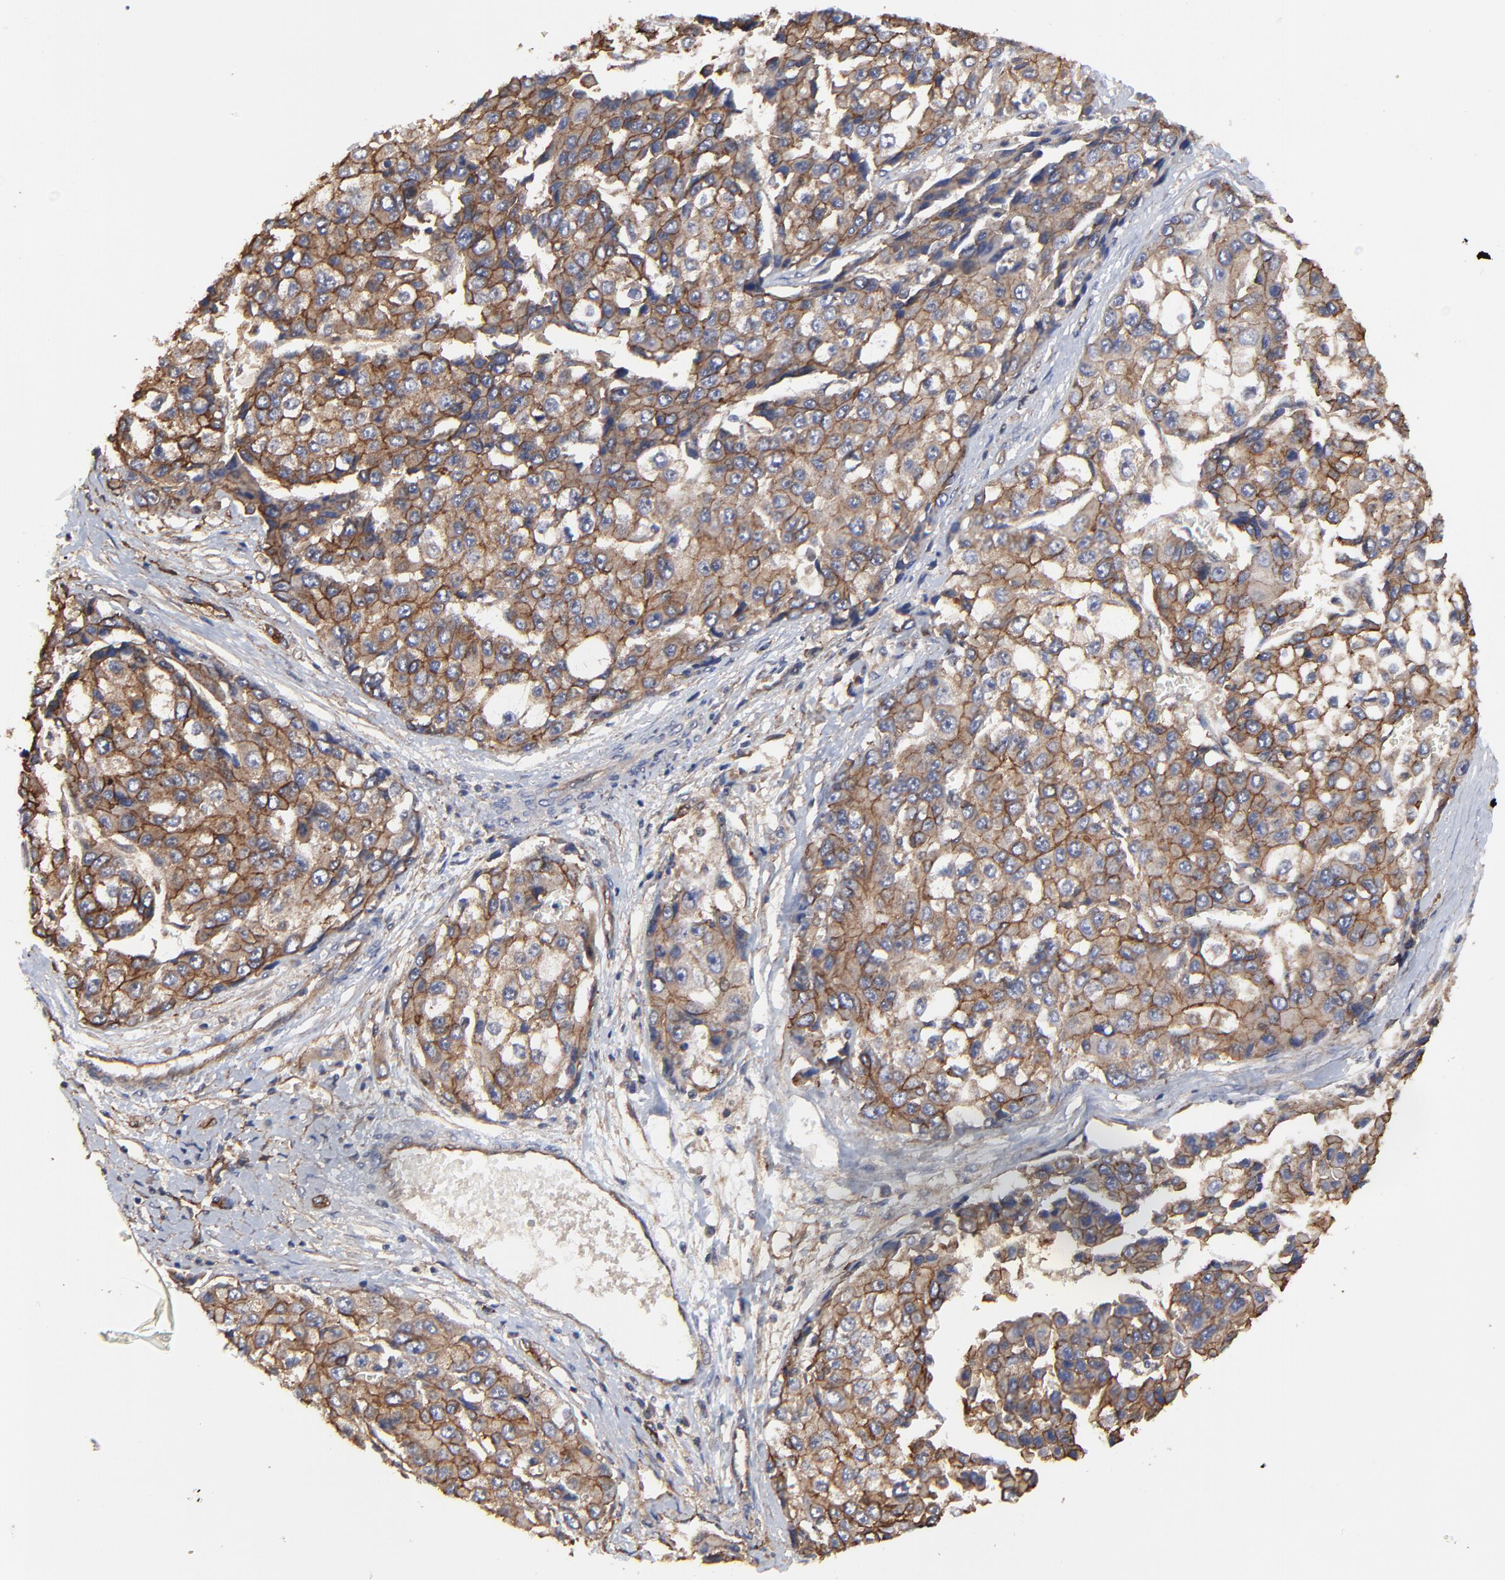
{"staining": {"intensity": "moderate", "quantity": ">75%", "location": "cytoplasmic/membranous"}, "tissue": "liver cancer", "cell_type": "Tumor cells", "image_type": "cancer", "snomed": [{"axis": "morphology", "description": "Carcinoma, Hepatocellular, NOS"}, {"axis": "topography", "description": "Liver"}], "caption": "A brown stain highlights moderate cytoplasmic/membranous expression of a protein in human hepatocellular carcinoma (liver) tumor cells.", "gene": "ARMT1", "patient": {"sex": "female", "age": 66}}